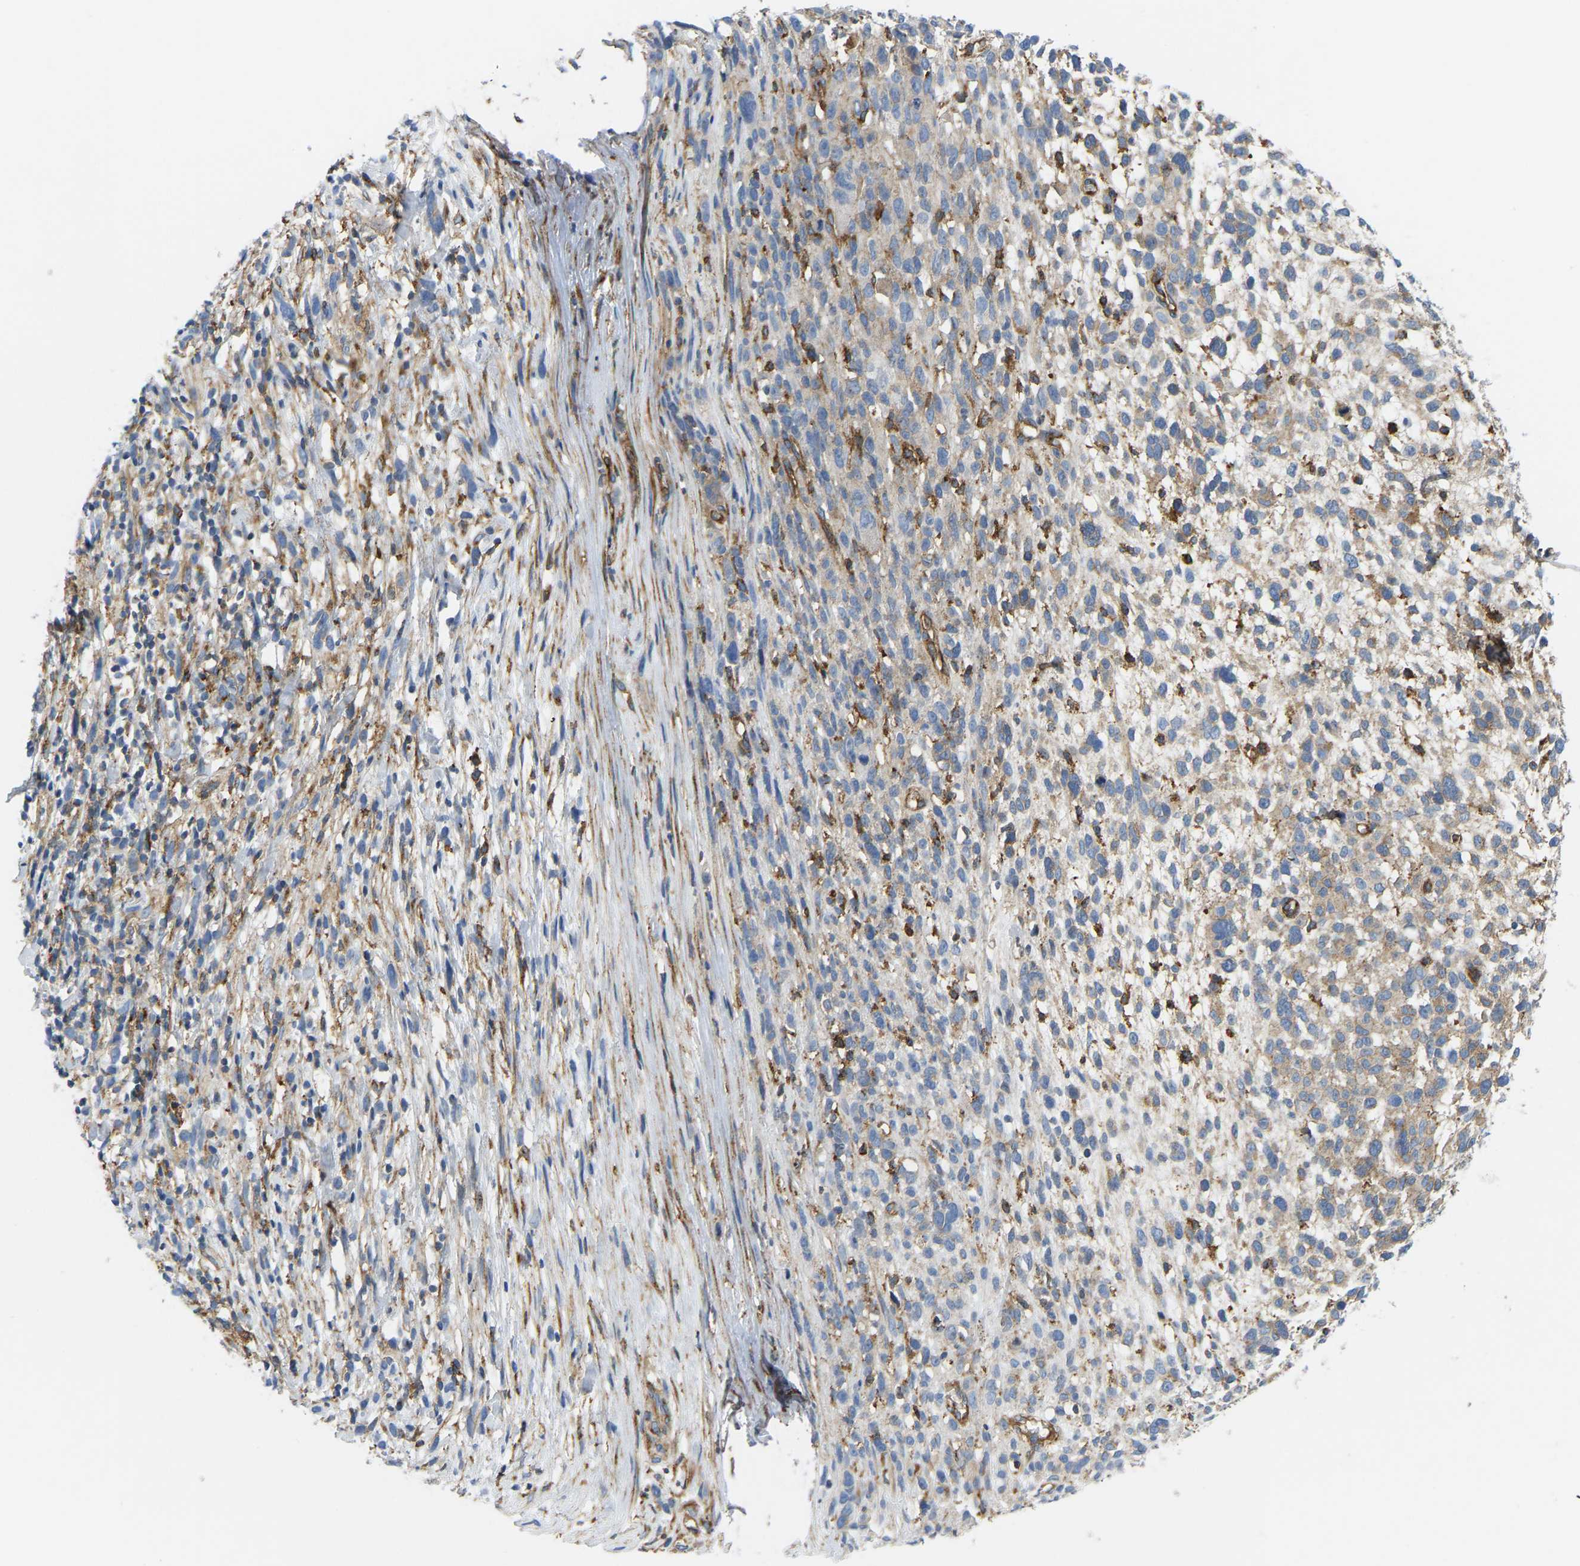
{"staining": {"intensity": "weak", "quantity": "<25%", "location": "cytoplasmic/membranous"}, "tissue": "melanoma", "cell_type": "Tumor cells", "image_type": "cancer", "snomed": [{"axis": "morphology", "description": "Malignant melanoma, NOS"}, {"axis": "topography", "description": "Skin"}], "caption": "Immunohistochemistry image of neoplastic tissue: malignant melanoma stained with DAB (3,3'-diaminobenzidine) displays no significant protein staining in tumor cells.", "gene": "PICALM", "patient": {"sex": "female", "age": 55}}